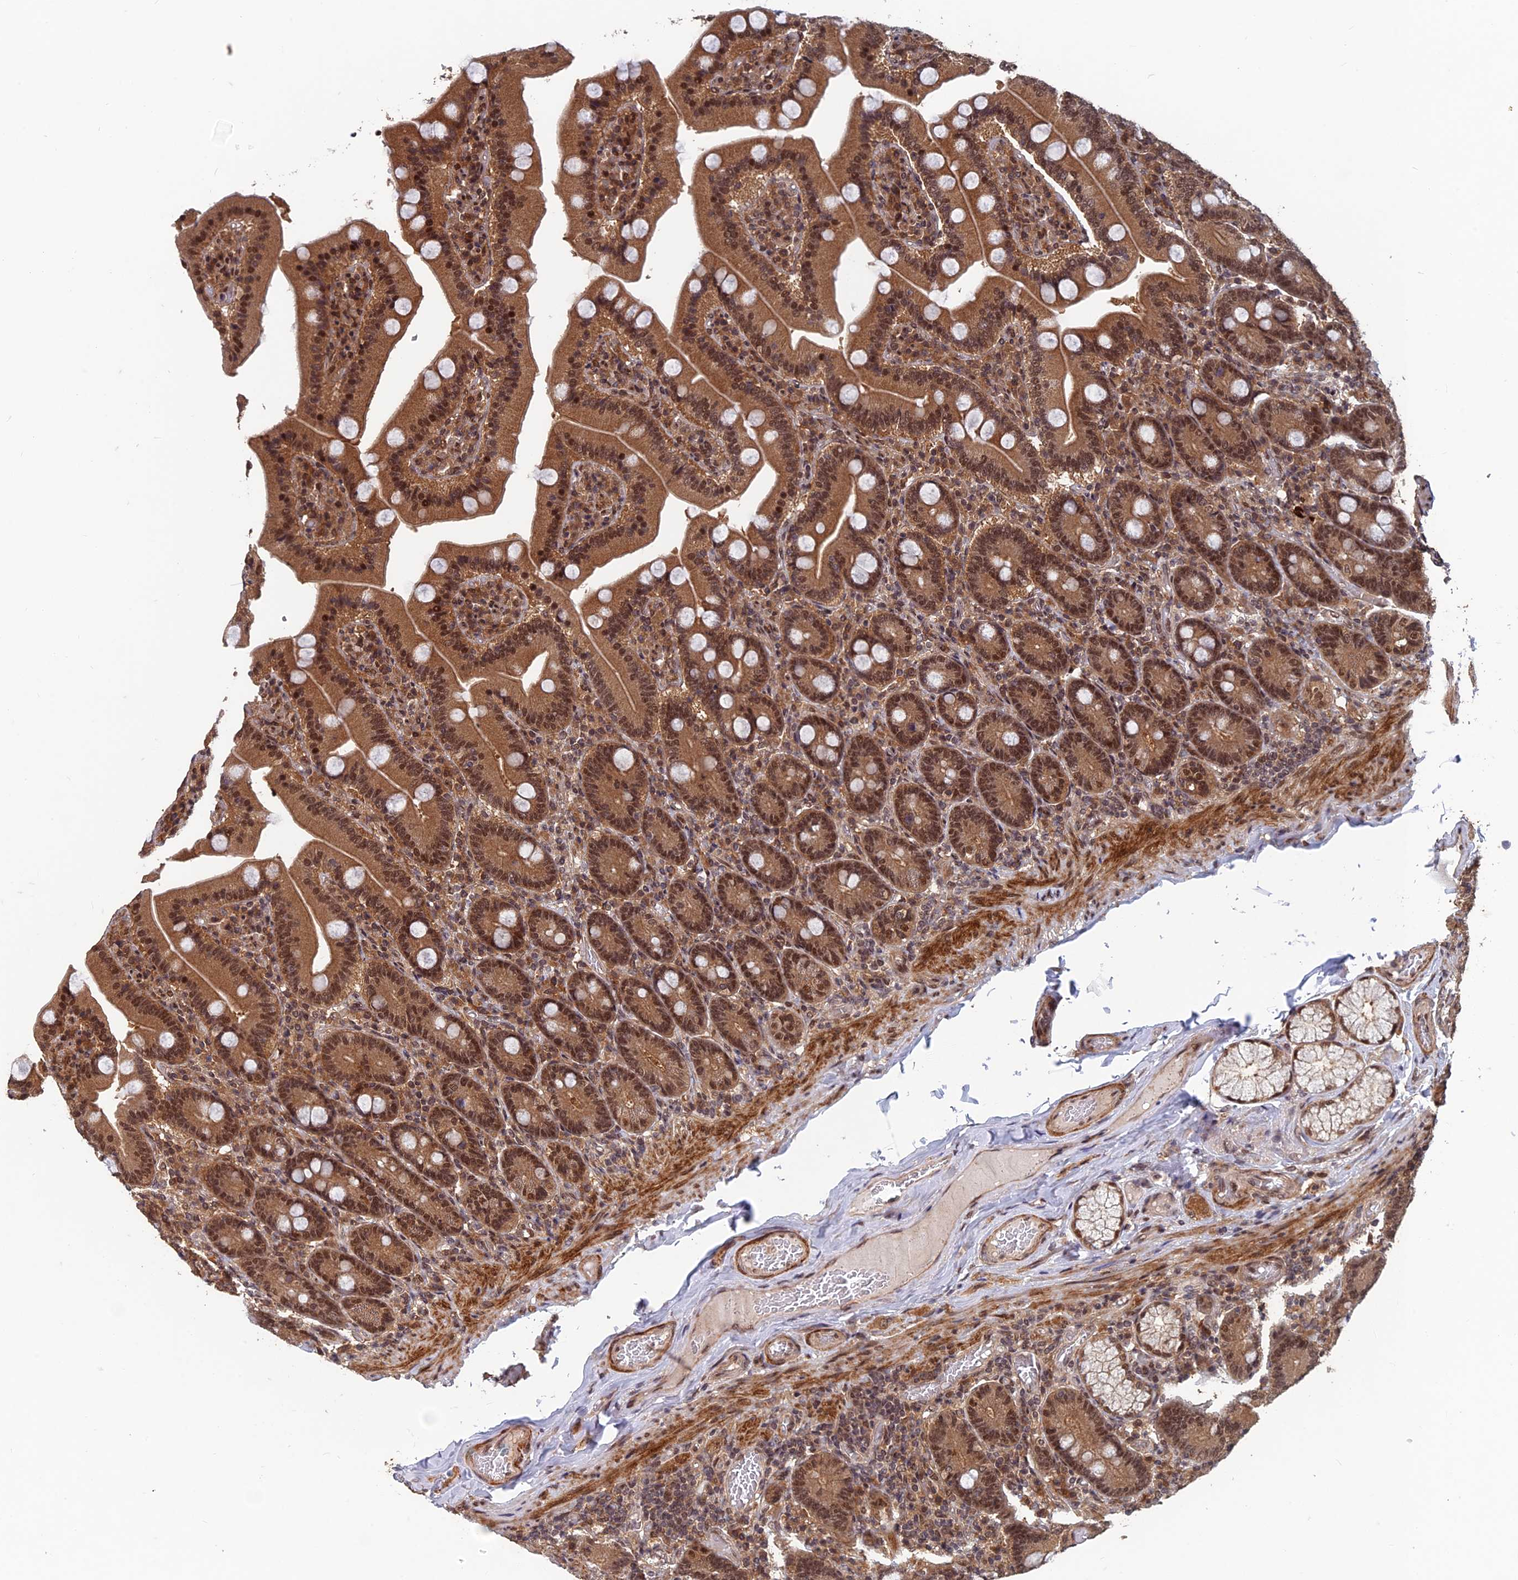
{"staining": {"intensity": "moderate", "quantity": ">75%", "location": "cytoplasmic/membranous,nuclear"}, "tissue": "duodenum", "cell_type": "Glandular cells", "image_type": "normal", "snomed": [{"axis": "morphology", "description": "Normal tissue, NOS"}, {"axis": "topography", "description": "Duodenum"}], "caption": "Duodenum stained with DAB (3,3'-diaminobenzidine) immunohistochemistry demonstrates medium levels of moderate cytoplasmic/membranous,nuclear positivity in approximately >75% of glandular cells.", "gene": "FAM53C", "patient": {"sex": "female", "age": 62}}